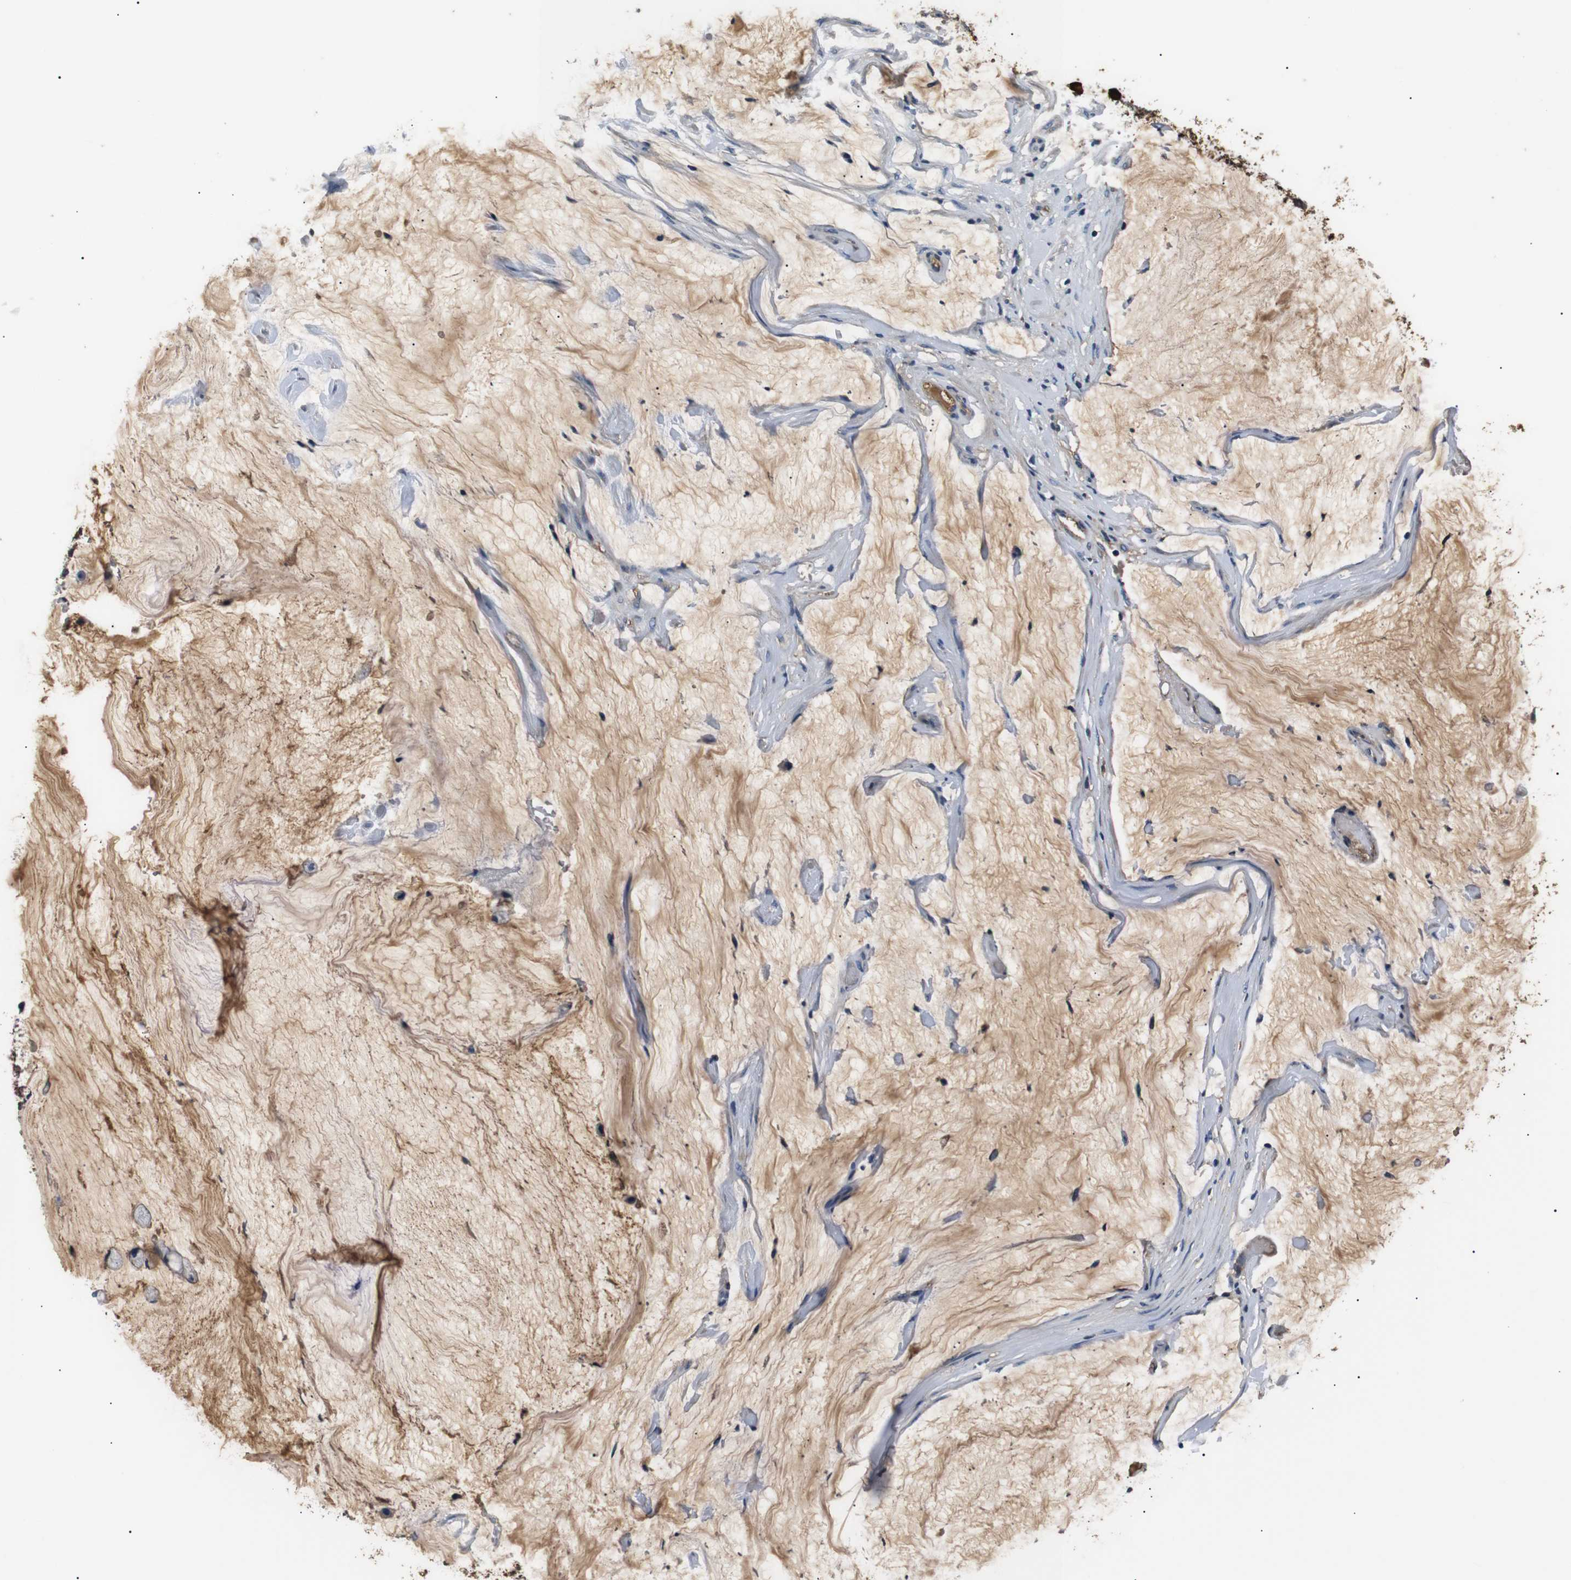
{"staining": {"intensity": "negative", "quantity": "none", "location": "none"}, "tissue": "ovarian cancer", "cell_type": "Tumor cells", "image_type": "cancer", "snomed": [{"axis": "morphology", "description": "Cystadenocarcinoma, mucinous, NOS"}, {"axis": "topography", "description": "Ovary"}], "caption": "DAB (3,3'-diaminobenzidine) immunohistochemical staining of human ovarian mucinous cystadenocarcinoma exhibits no significant positivity in tumor cells. The staining was performed using DAB (3,3'-diaminobenzidine) to visualize the protein expression in brown, while the nuclei were stained in blue with hematoxylin (Magnification: 20x).", "gene": "LHCGR", "patient": {"sex": "female", "age": 39}}